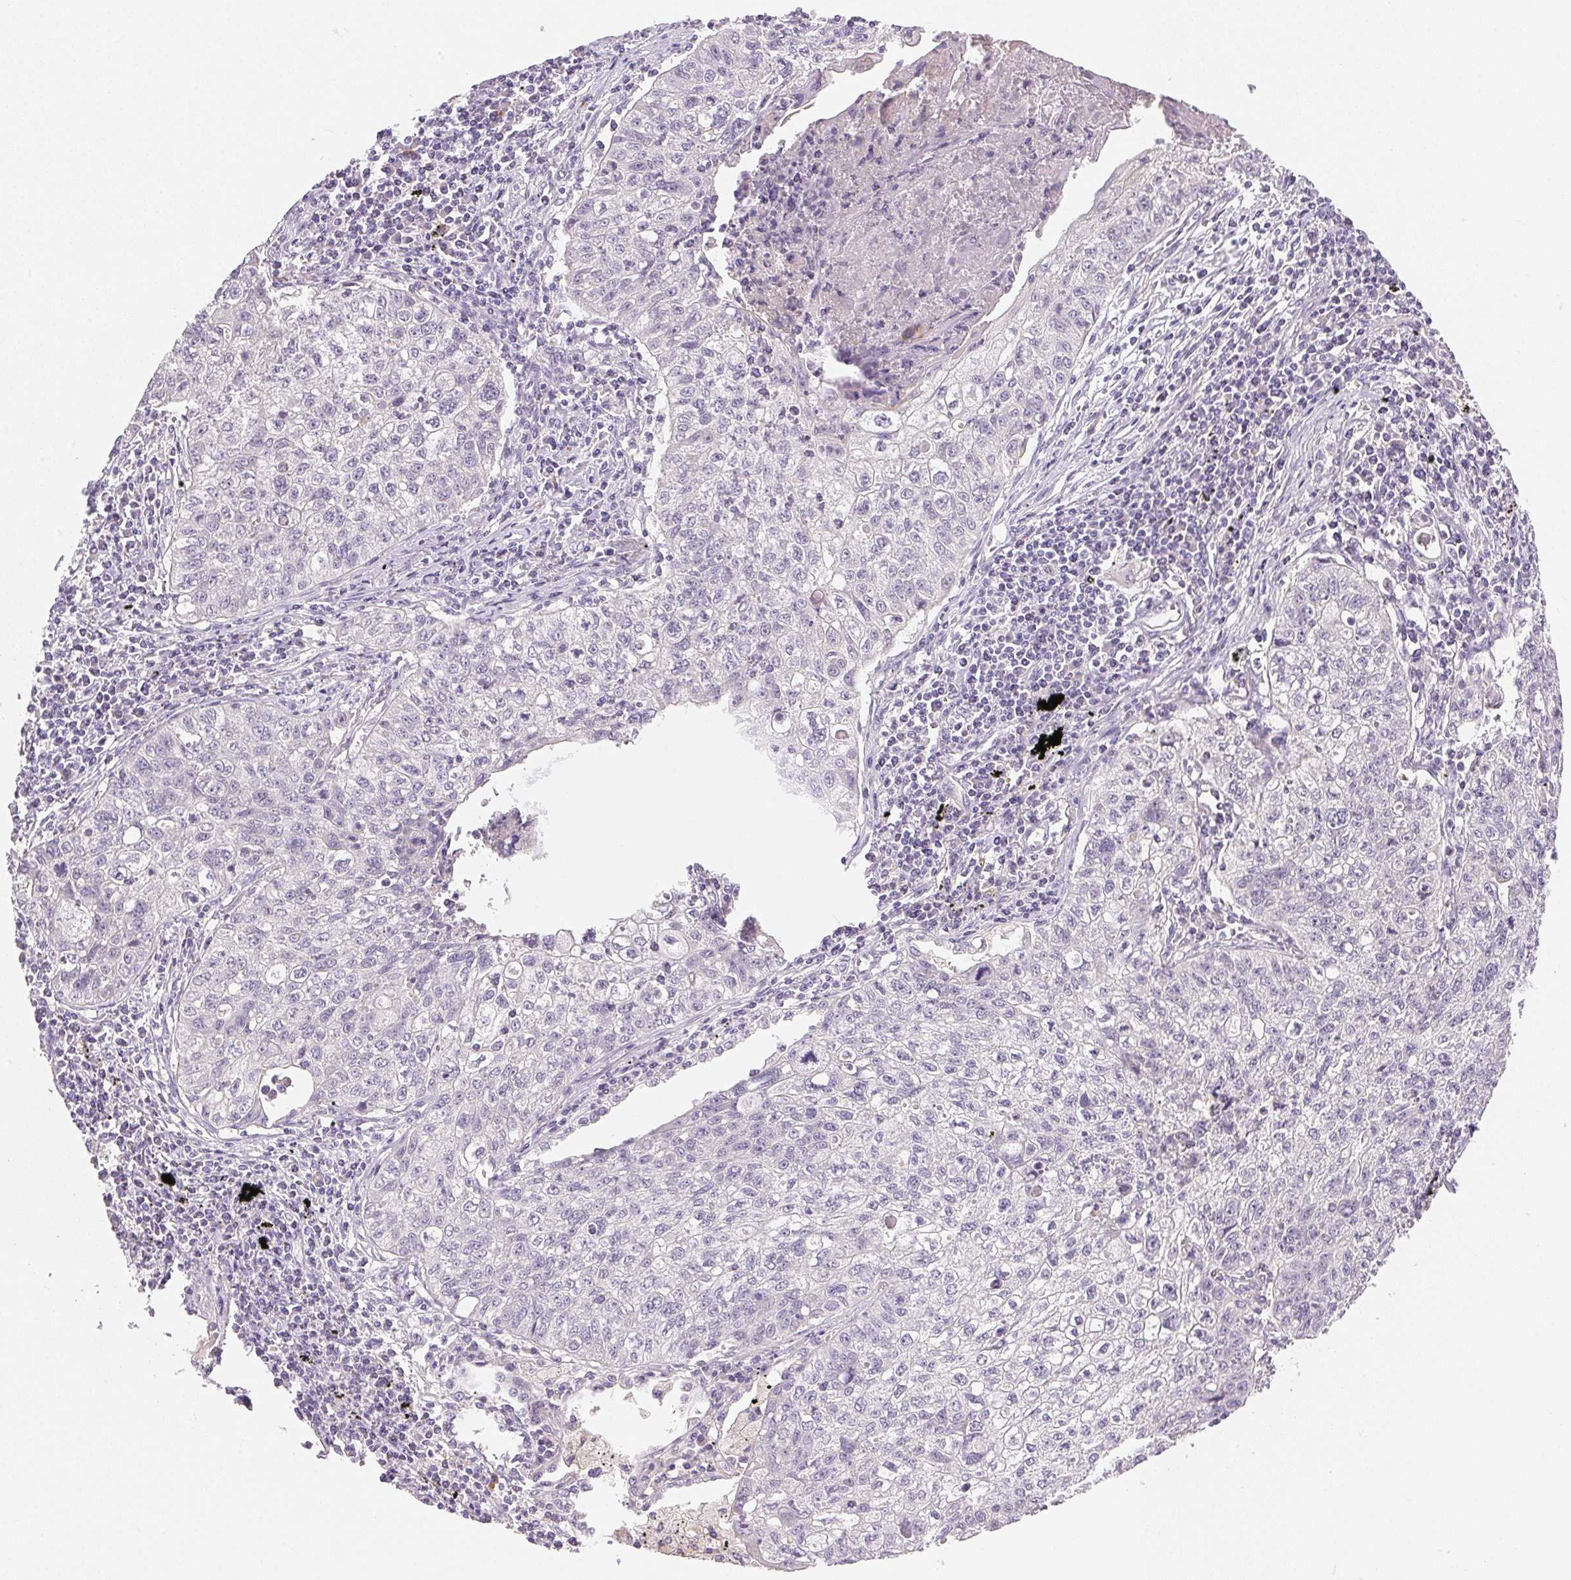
{"staining": {"intensity": "negative", "quantity": "none", "location": "none"}, "tissue": "lung cancer", "cell_type": "Tumor cells", "image_type": "cancer", "snomed": [{"axis": "morphology", "description": "Normal morphology"}, {"axis": "morphology", "description": "Aneuploidy"}, {"axis": "morphology", "description": "Squamous cell carcinoma, NOS"}, {"axis": "topography", "description": "Lymph node"}, {"axis": "topography", "description": "Lung"}], "caption": "IHC of squamous cell carcinoma (lung) displays no expression in tumor cells.", "gene": "MCOLN3", "patient": {"sex": "female", "age": 76}}